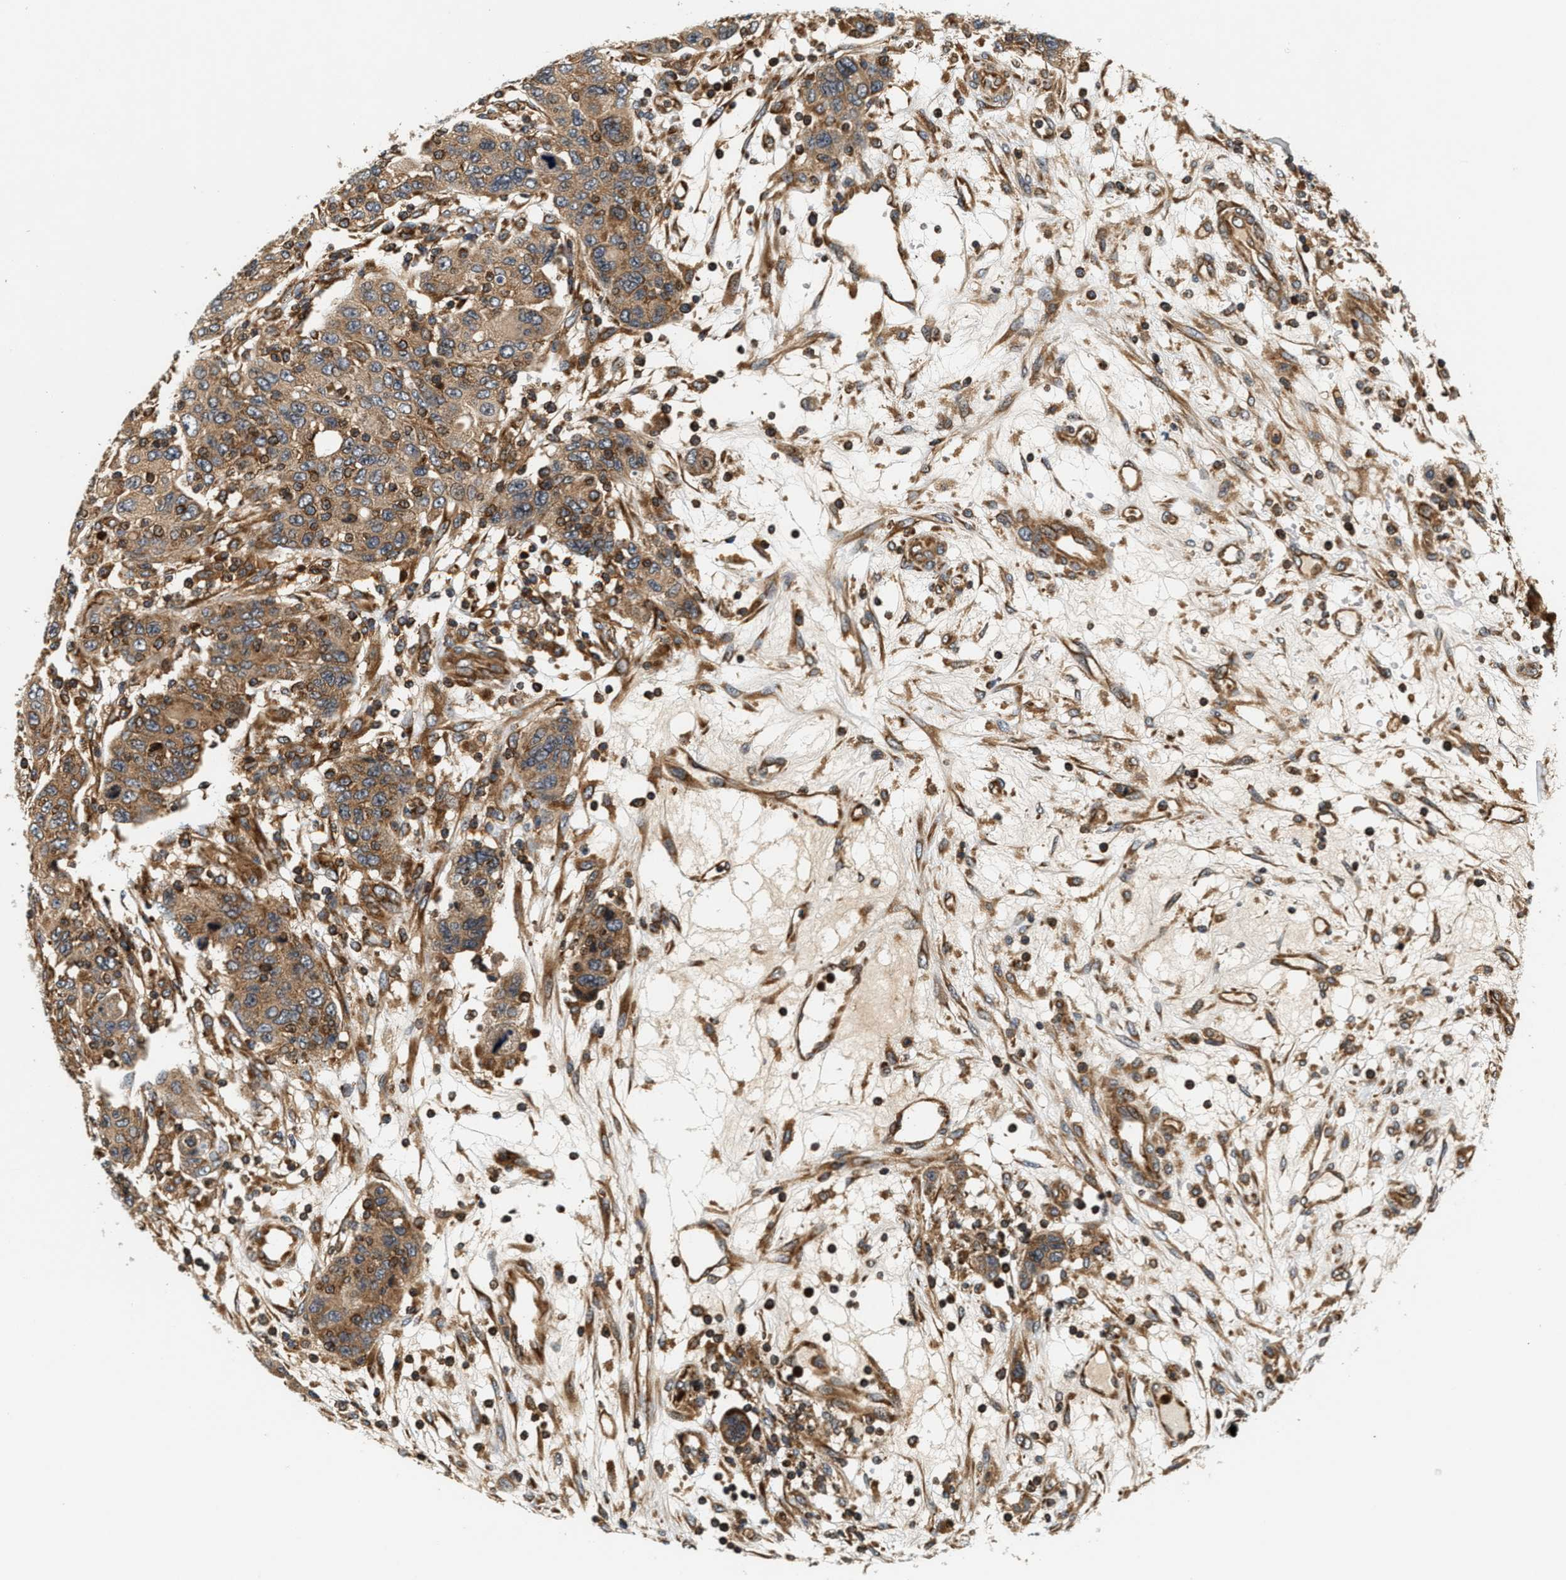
{"staining": {"intensity": "moderate", "quantity": ">75%", "location": "cytoplasmic/membranous"}, "tissue": "breast cancer", "cell_type": "Tumor cells", "image_type": "cancer", "snomed": [{"axis": "morphology", "description": "Duct carcinoma"}, {"axis": "topography", "description": "Breast"}], "caption": "Immunohistochemistry (IHC) image of neoplastic tissue: human breast invasive ductal carcinoma stained using immunohistochemistry (IHC) displays medium levels of moderate protein expression localized specifically in the cytoplasmic/membranous of tumor cells, appearing as a cytoplasmic/membranous brown color.", "gene": "SAMD9", "patient": {"sex": "female", "age": 37}}